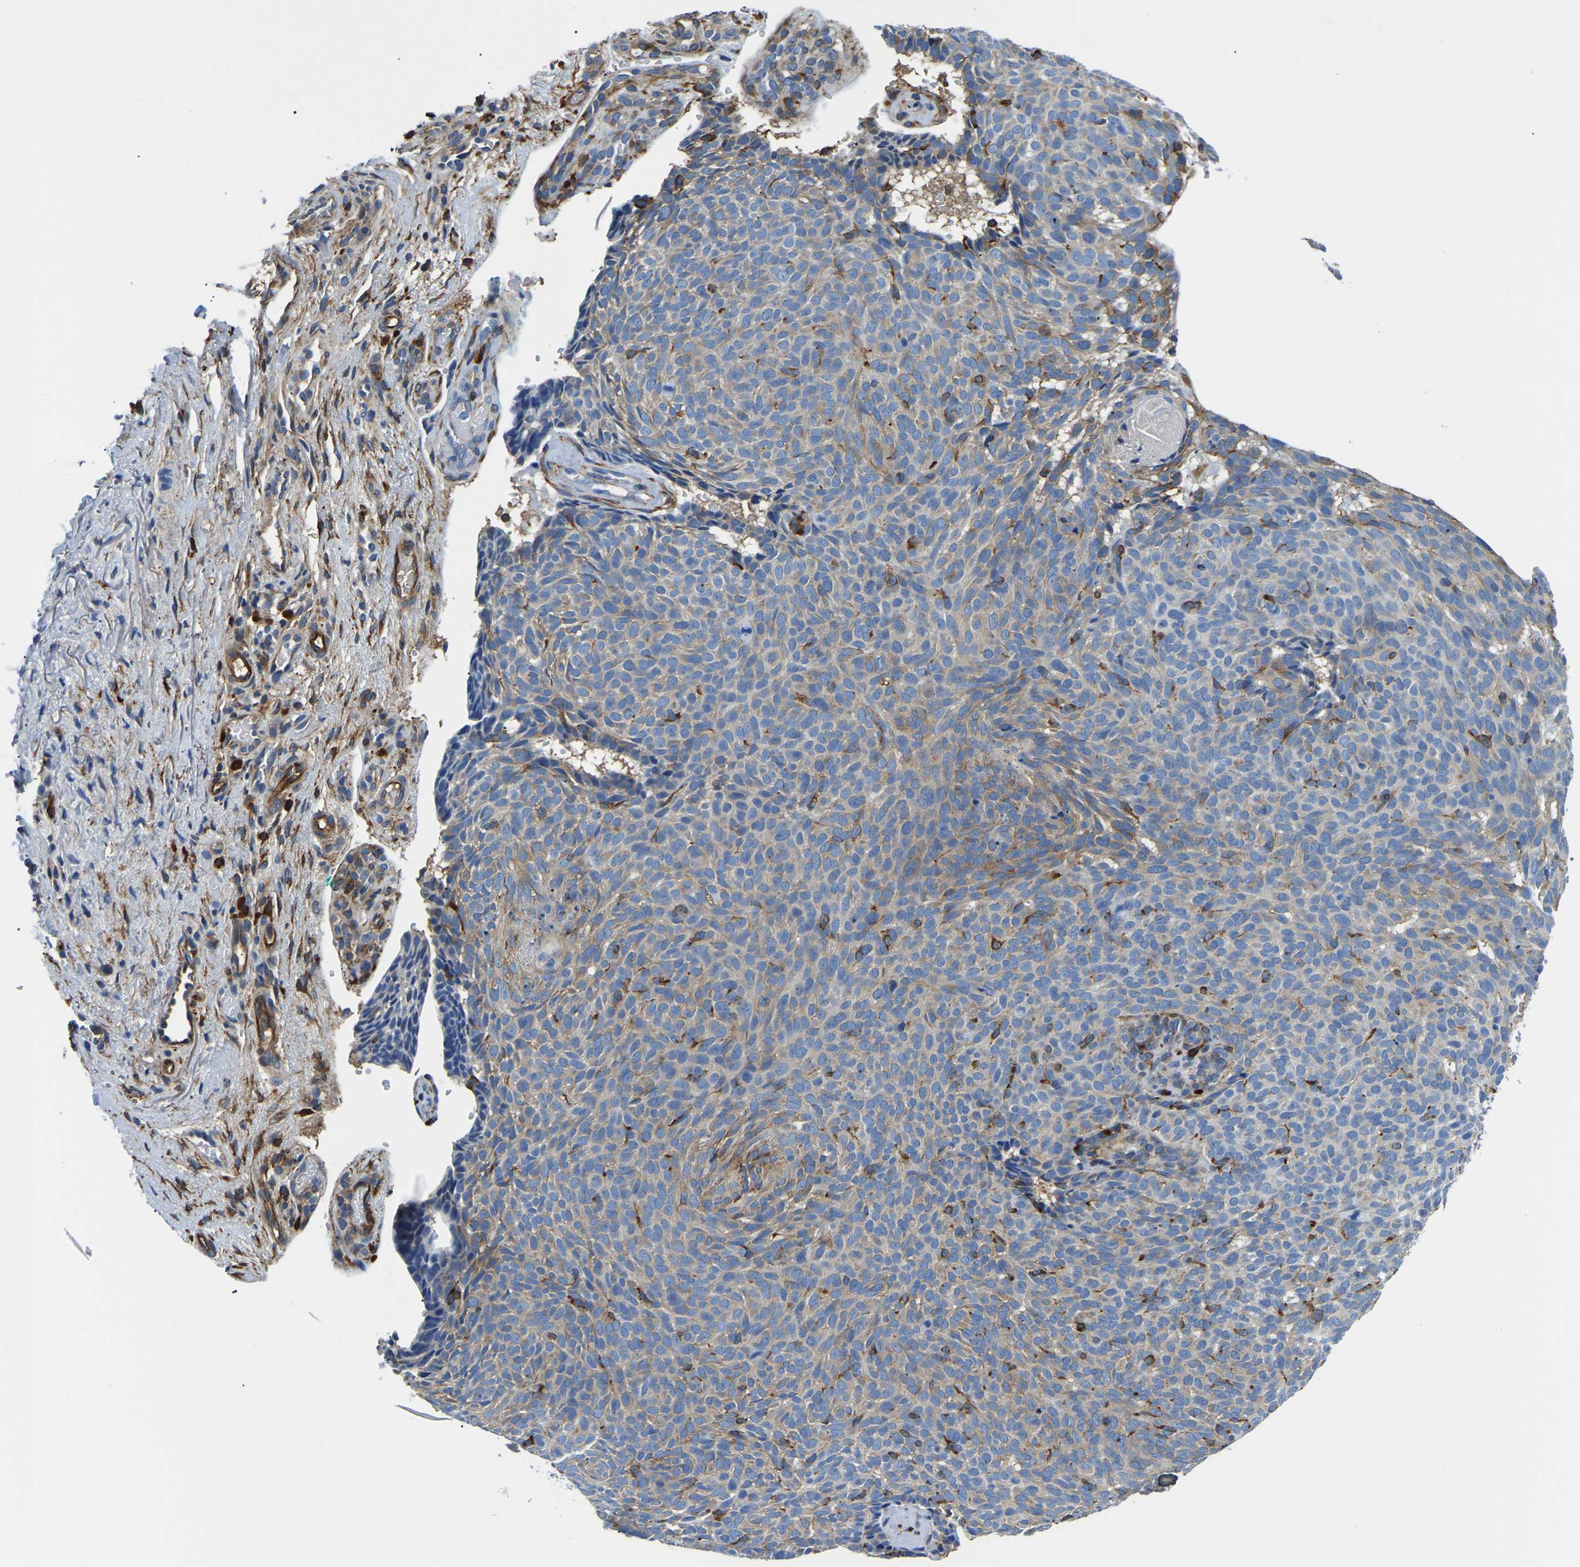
{"staining": {"intensity": "moderate", "quantity": "<25%", "location": "cytoplasmic/membranous"}, "tissue": "skin cancer", "cell_type": "Tumor cells", "image_type": "cancer", "snomed": [{"axis": "morphology", "description": "Basal cell carcinoma"}, {"axis": "topography", "description": "Skin"}], "caption": "Protein expression analysis of skin cancer (basal cell carcinoma) reveals moderate cytoplasmic/membranous expression in approximately <25% of tumor cells.", "gene": "DUSP8", "patient": {"sex": "male", "age": 61}}